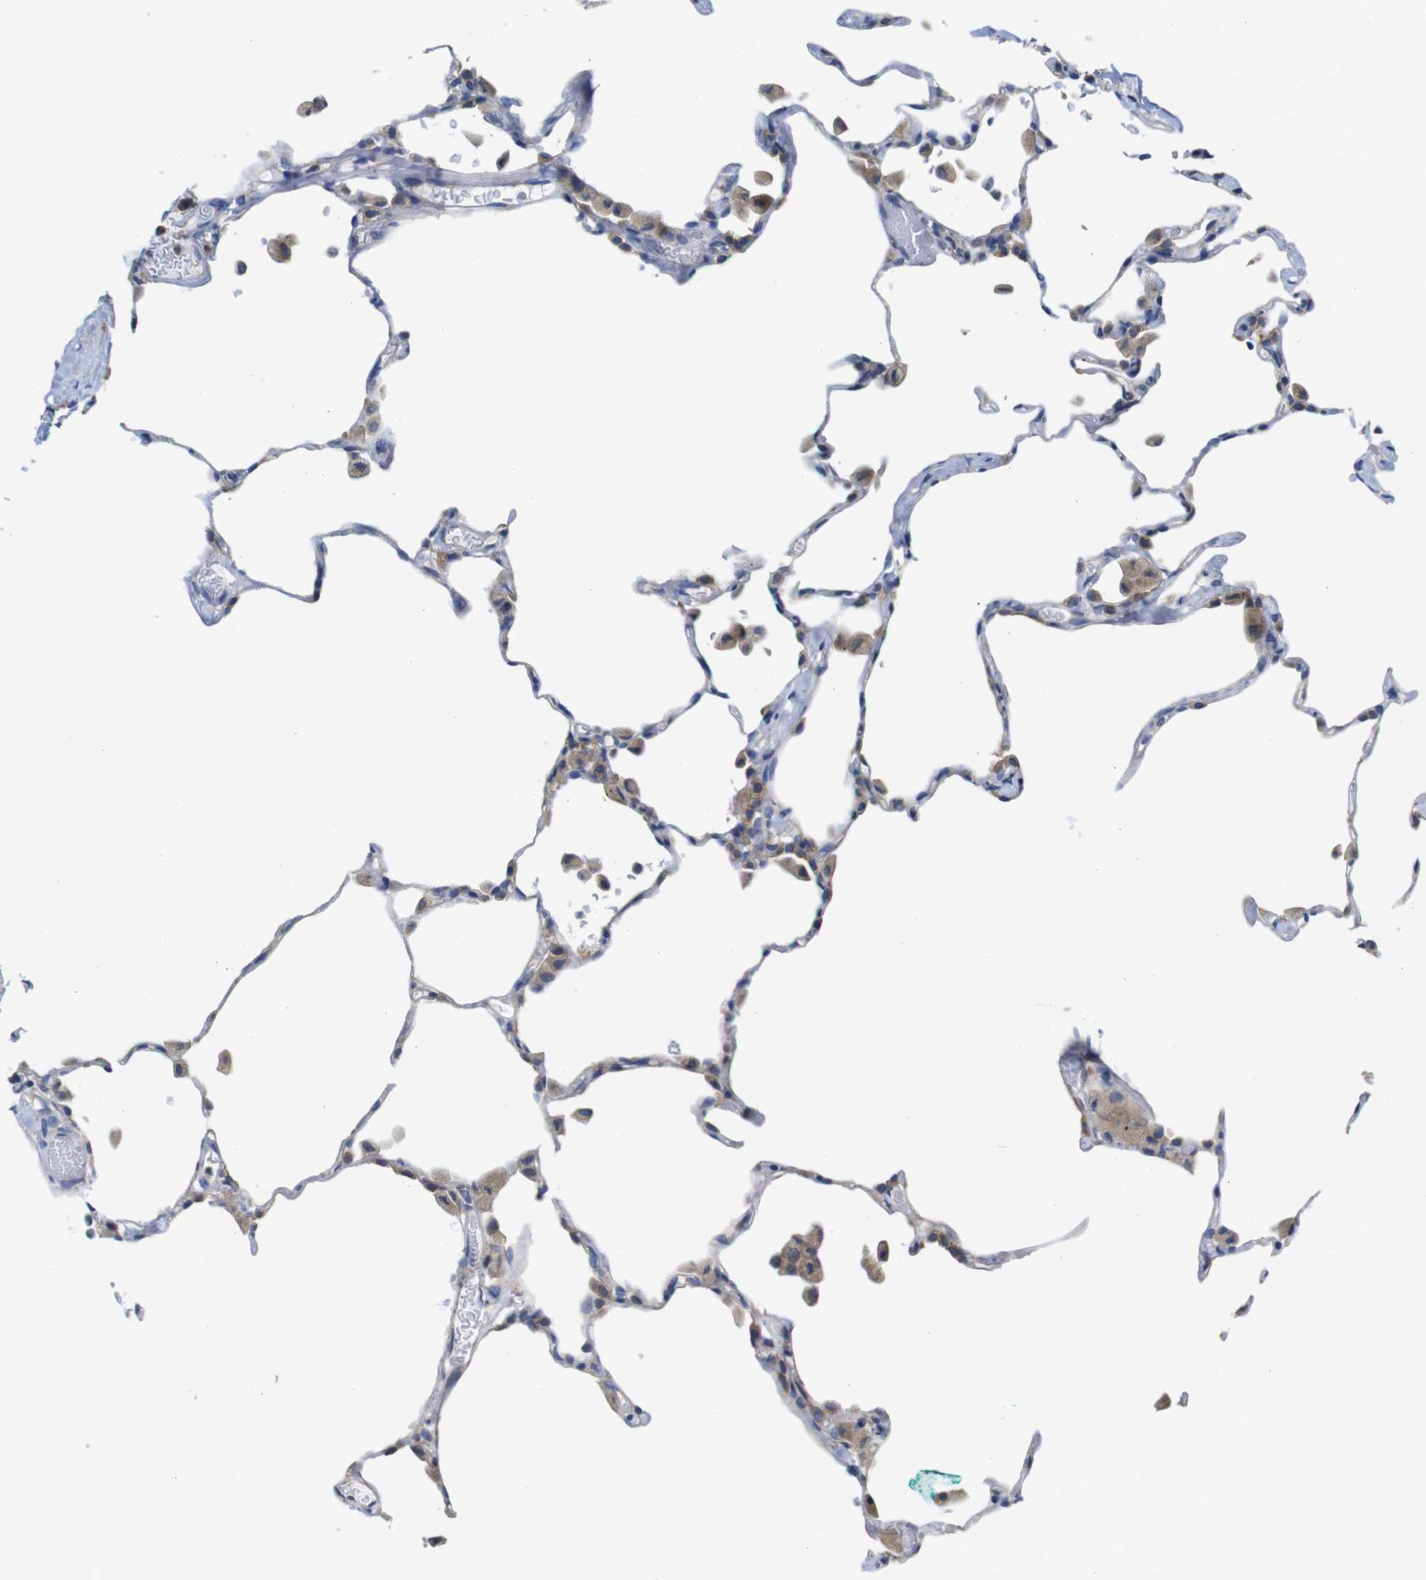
{"staining": {"intensity": "weak", "quantity": "<25%", "location": "cytoplasmic/membranous"}, "tissue": "lung", "cell_type": "Alveolar cells", "image_type": "normal", "snomed": [{"axis": "morphology", "description": "Normal tissue, NOS"}, {"axis": "topography", "description": "Lung"}], "caption": "Immunohistochemical staining of normal human lung reveals no significant expression in alveolar cells.", "gene": "DDRGK1", "patient": {"sex": "female", "age": 49}}